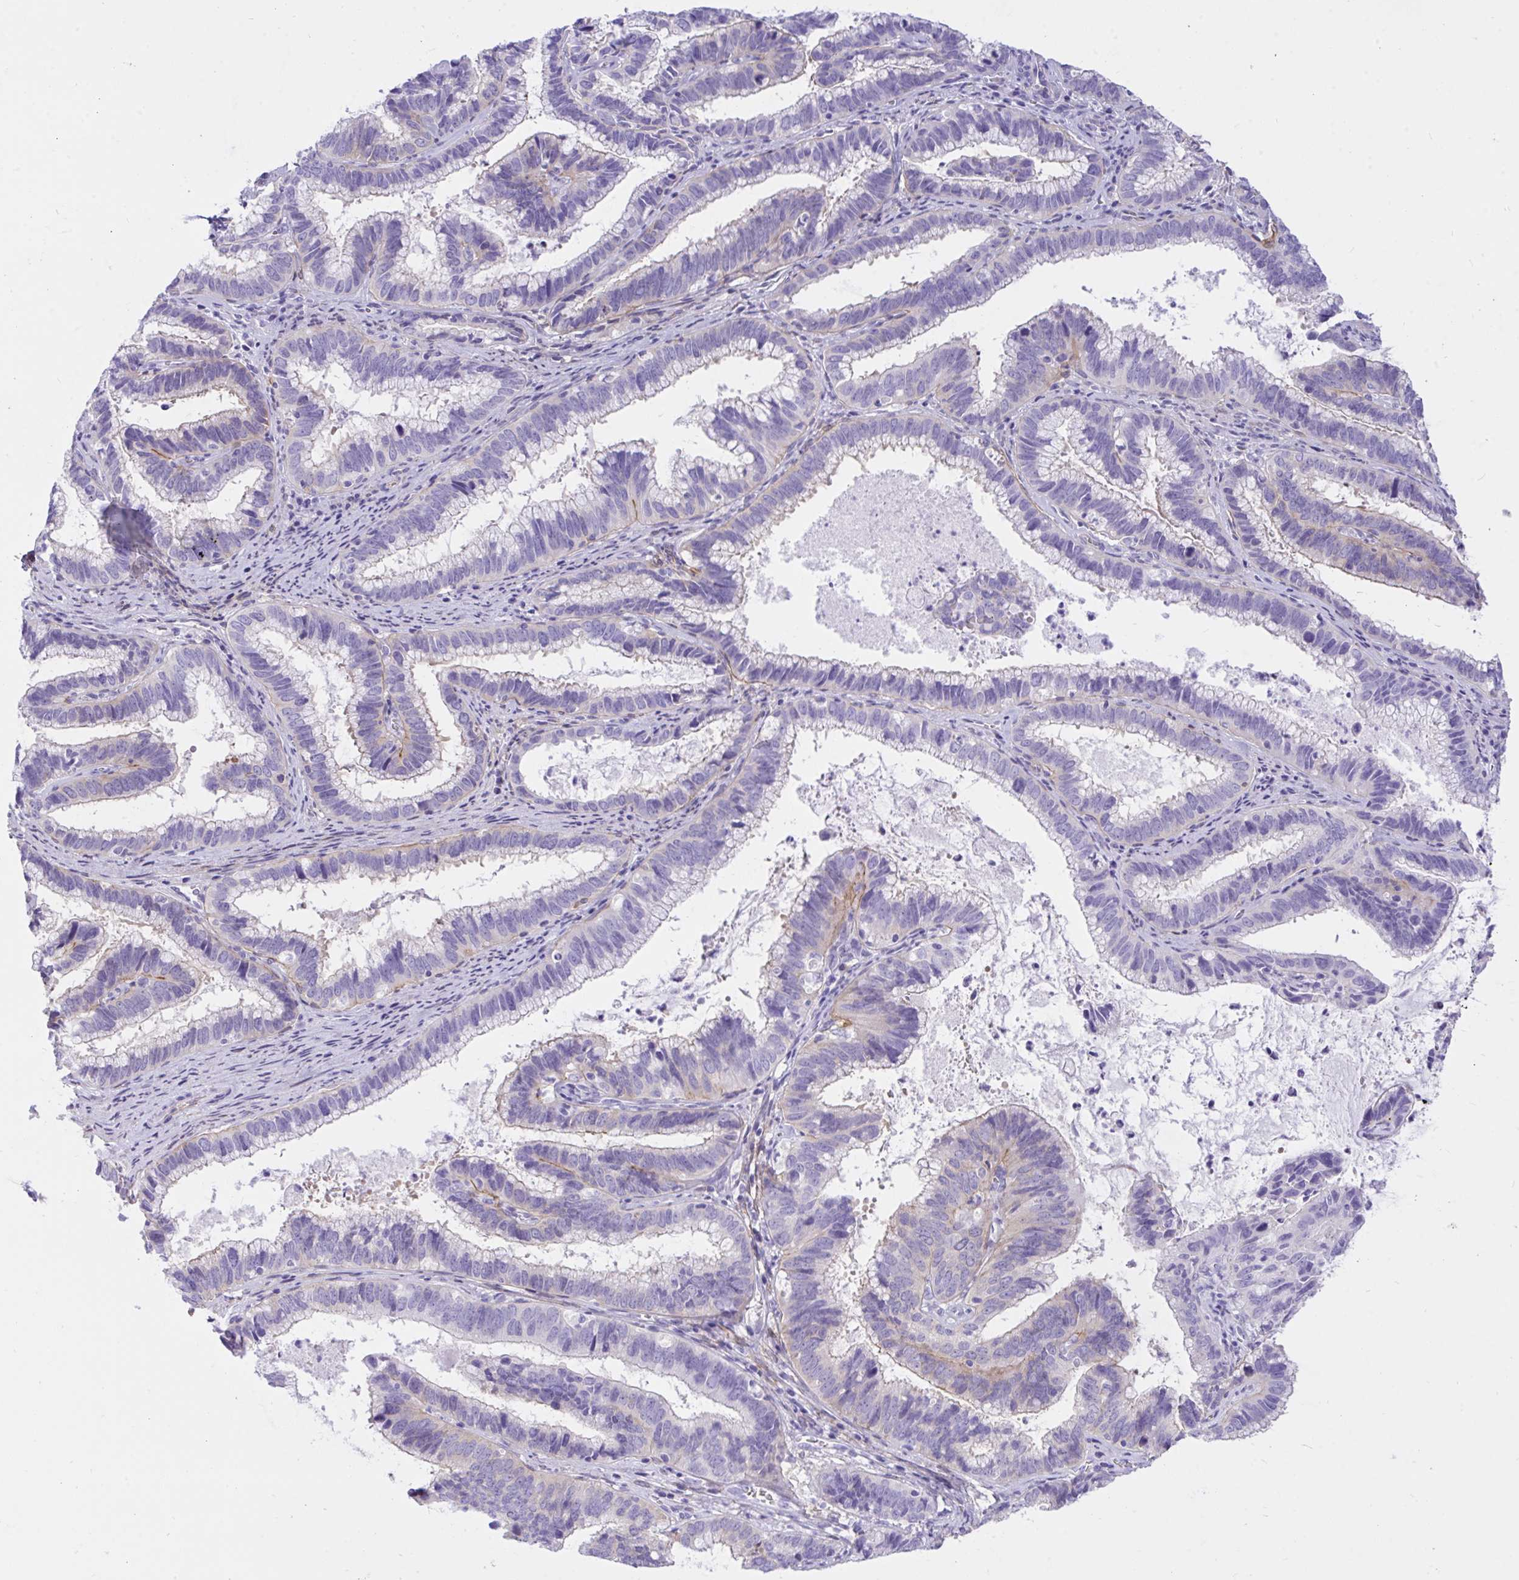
{"staining": {"intensity": "negative", "quantity": "none", "location": "none"}, "tissue": "cervical cancer", "cell_type": "Tumor cells", "image_type": "cancer", "snomed": [{"axis": "morphology", "description": "Adenocarcinoma, NOS"}, {"axis": "topography", "description": "Cervix"}], "caption": "High power microscopy micrograph of an immunohistochemistry (IHC) histopathology image of cervical adenocarcinoma, revealing no significant positivity in tumor cells. (DAB immunohistochemistry (IHC) visualized using brightfield microscopy, high magnification).", "gene": "TLN2", "patient": {"sex": "female", "age": 61}}